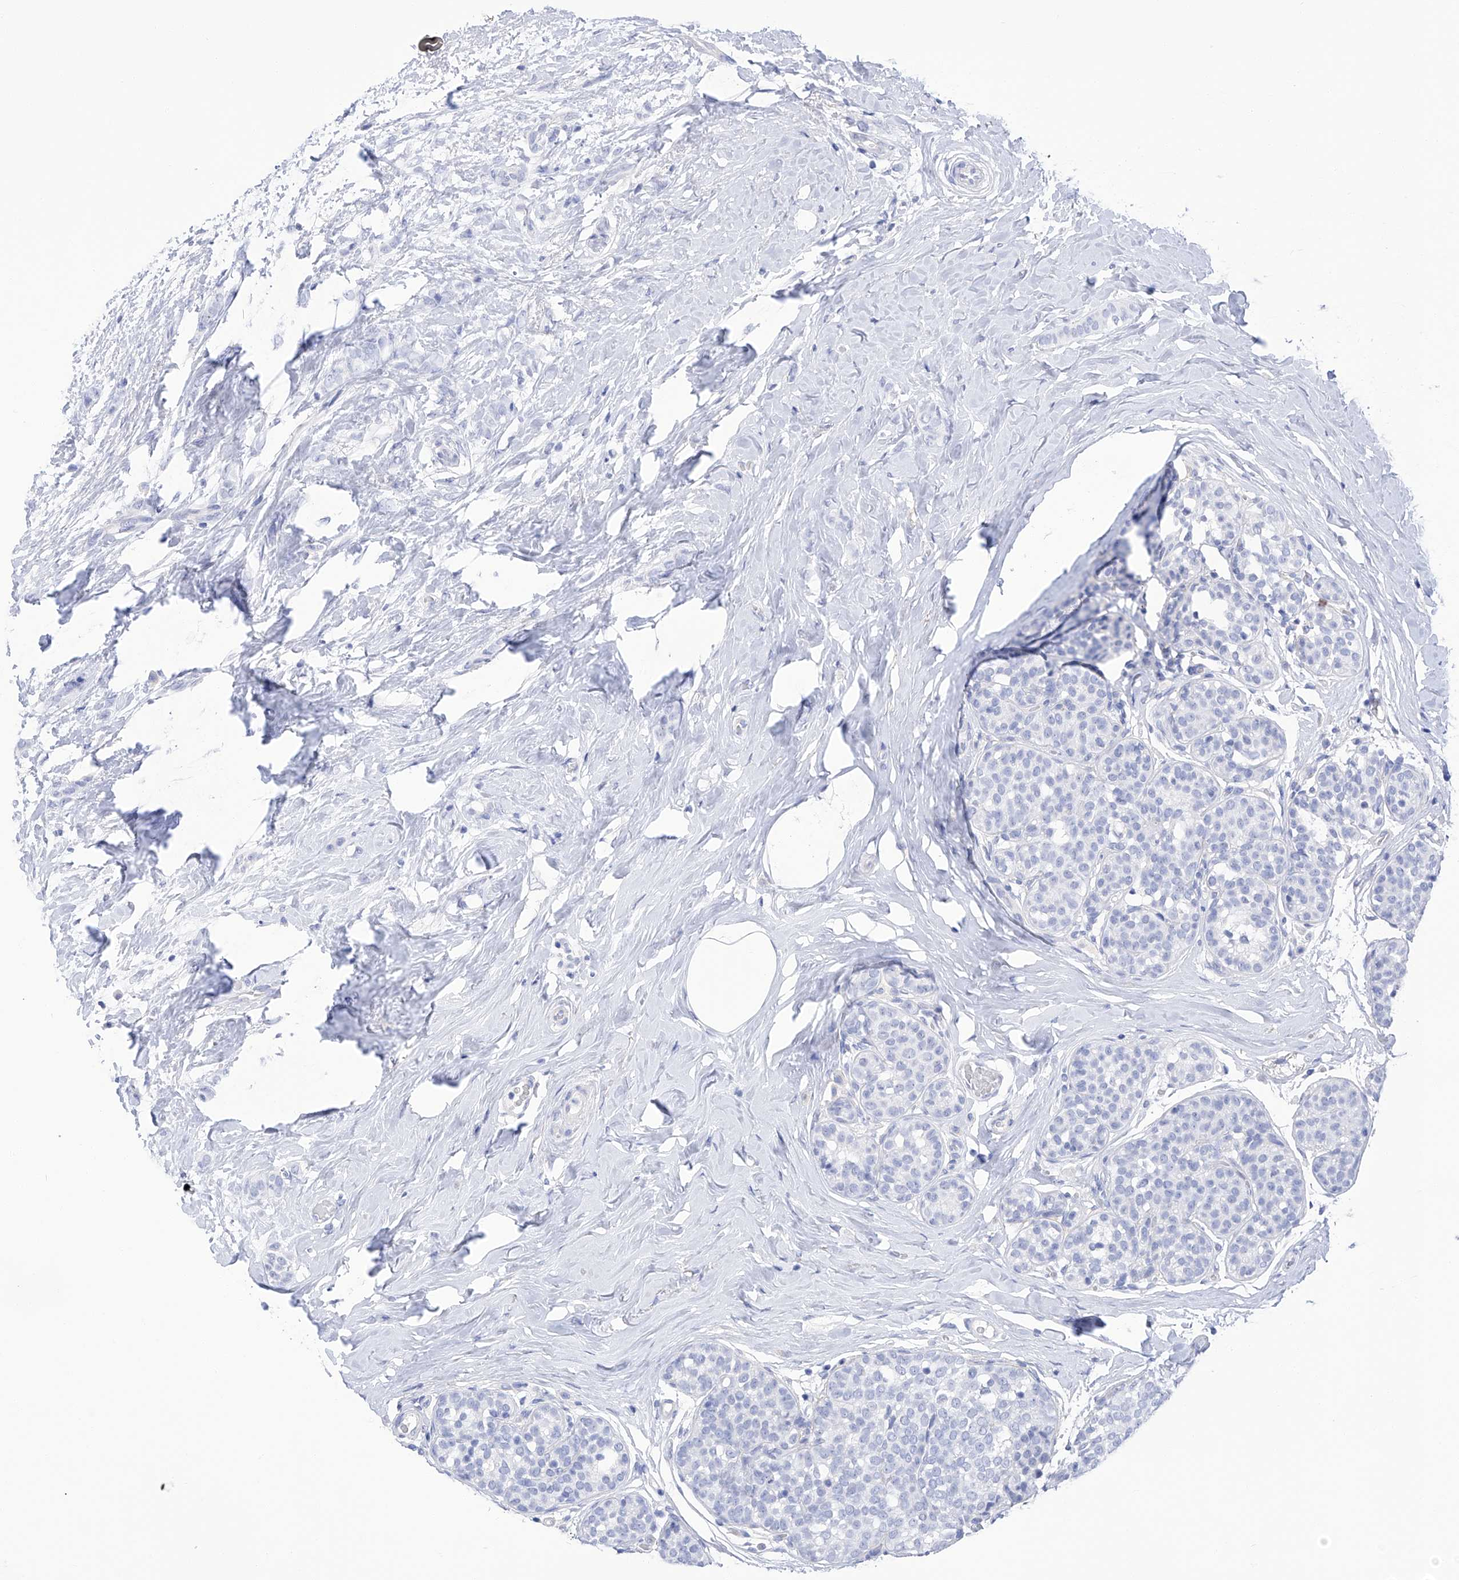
{"staining": {"intensity": "negative", "quantity": "none", "location": "none"}, "tissue": "breast cancer", "cell_type": "Tumor cells", "image_type": "cancer", "snomed": [{"axis": "morphology", "description": "Lobular carcinoma, in situ"}, {"axis": "morphology", "description": "Lobular carcinoma"}, {"axis": "topography", "description": "Breast"}], "caption": "Human breast cancer stained for a protein using IHC demonstrates no positivity in tumor cells.", "gene": "FLG", "patient": {"sex": "female", "age": 41}}